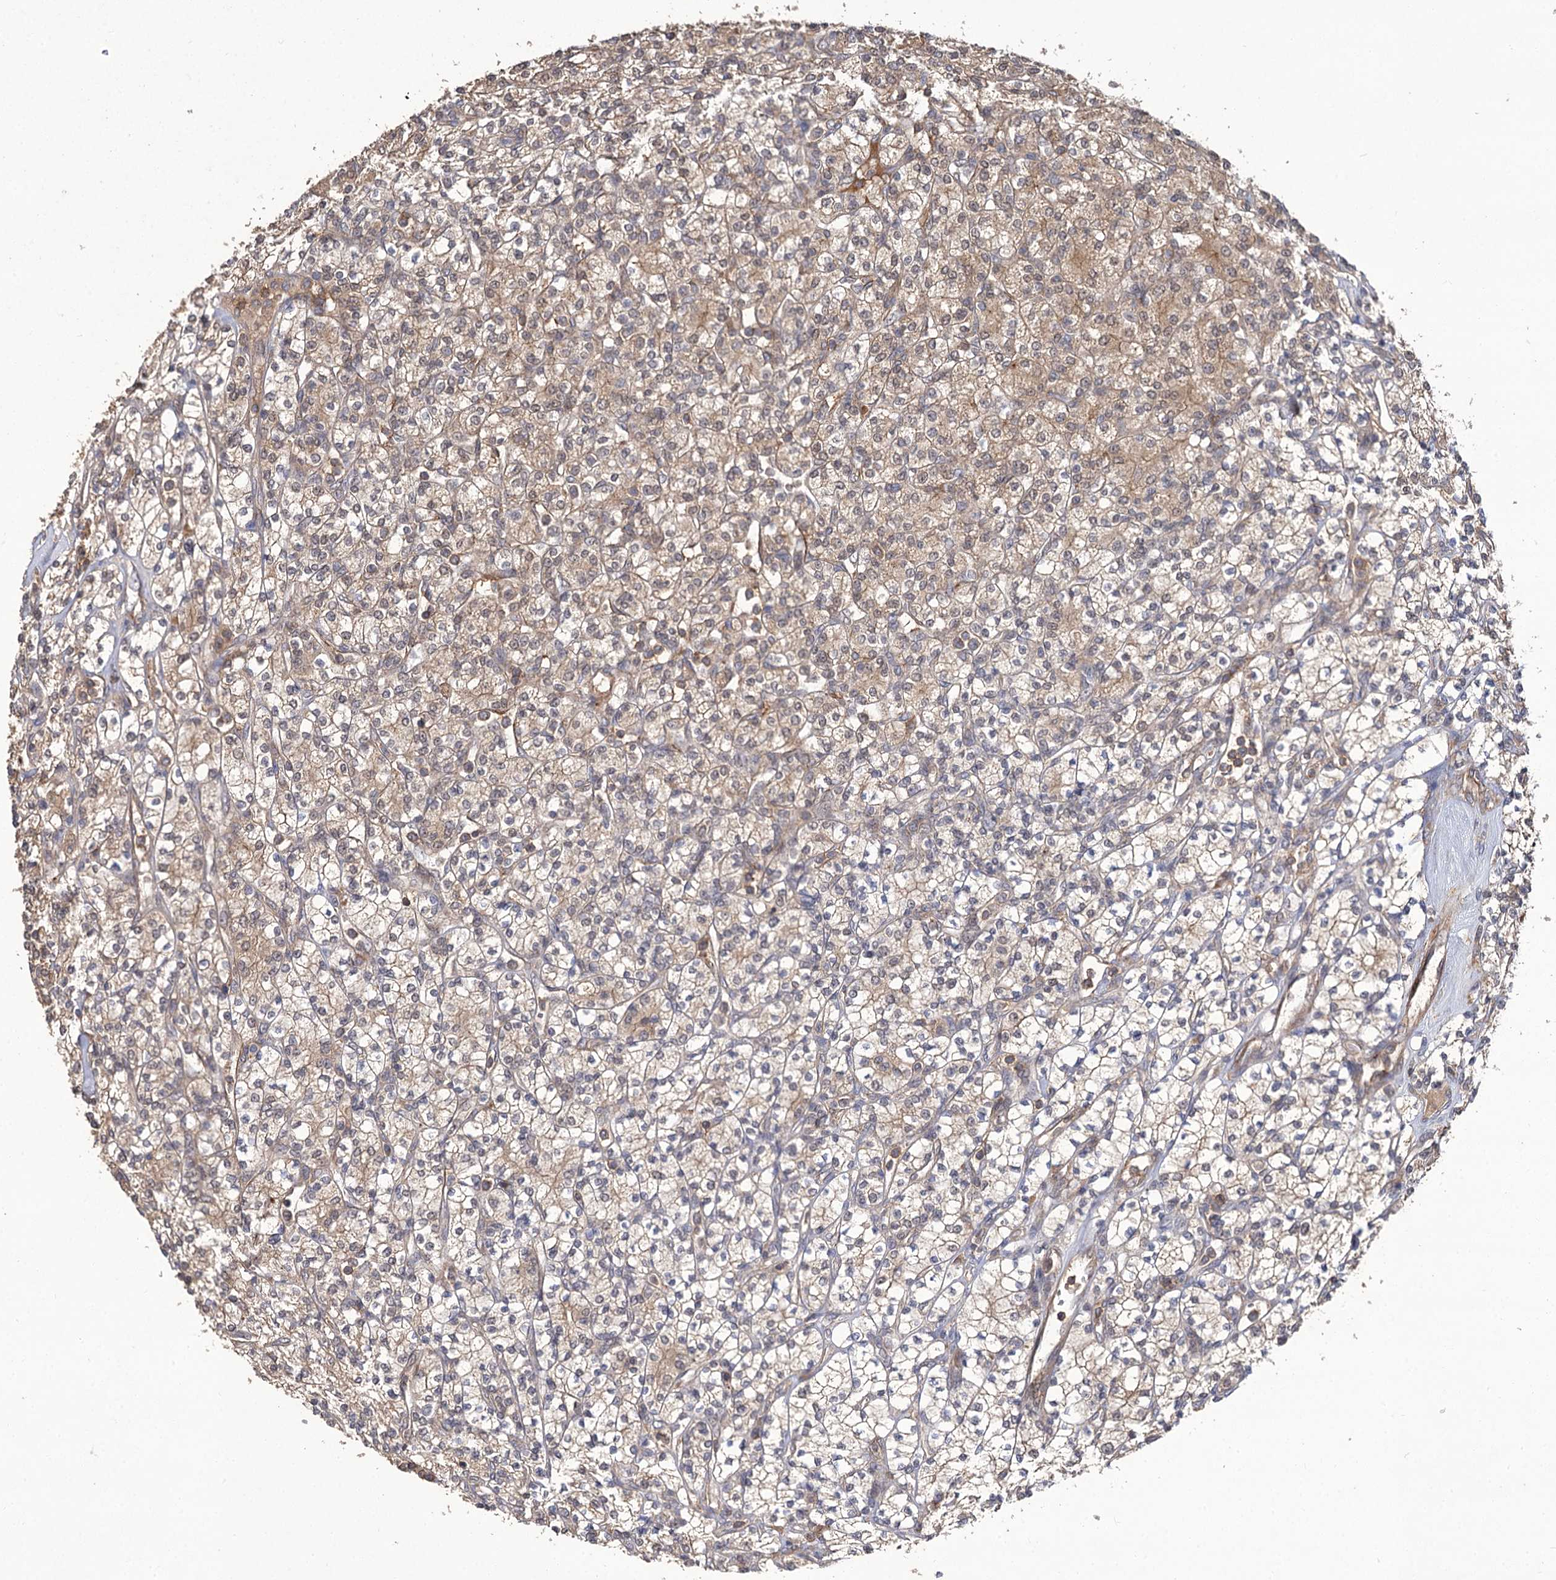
{"staining": {"intensity": "weak", "quantity": "25%-75%", "location": "cytoplasmic/membranous"}, "tissue": "renal cancer", "cell_type": "Tumor cells", "image_type": "cancer", "snomed": [{"axis": "morphology", "description": "Adenocarcinoma, NOS"}, {"axis": "topography", "description": "Kidney"}], "caption": "Immunohistochemistry (IHC) (DAB (3,3'-diaminobenzidine)) staining of adenocarcinoma (renal) shows weak cytoplasmic/membranous protein positivity in approximately 25%-75% of tumor cells.", "gene": "FBXW8", "patient": {"sex": "male", "age": 77}}